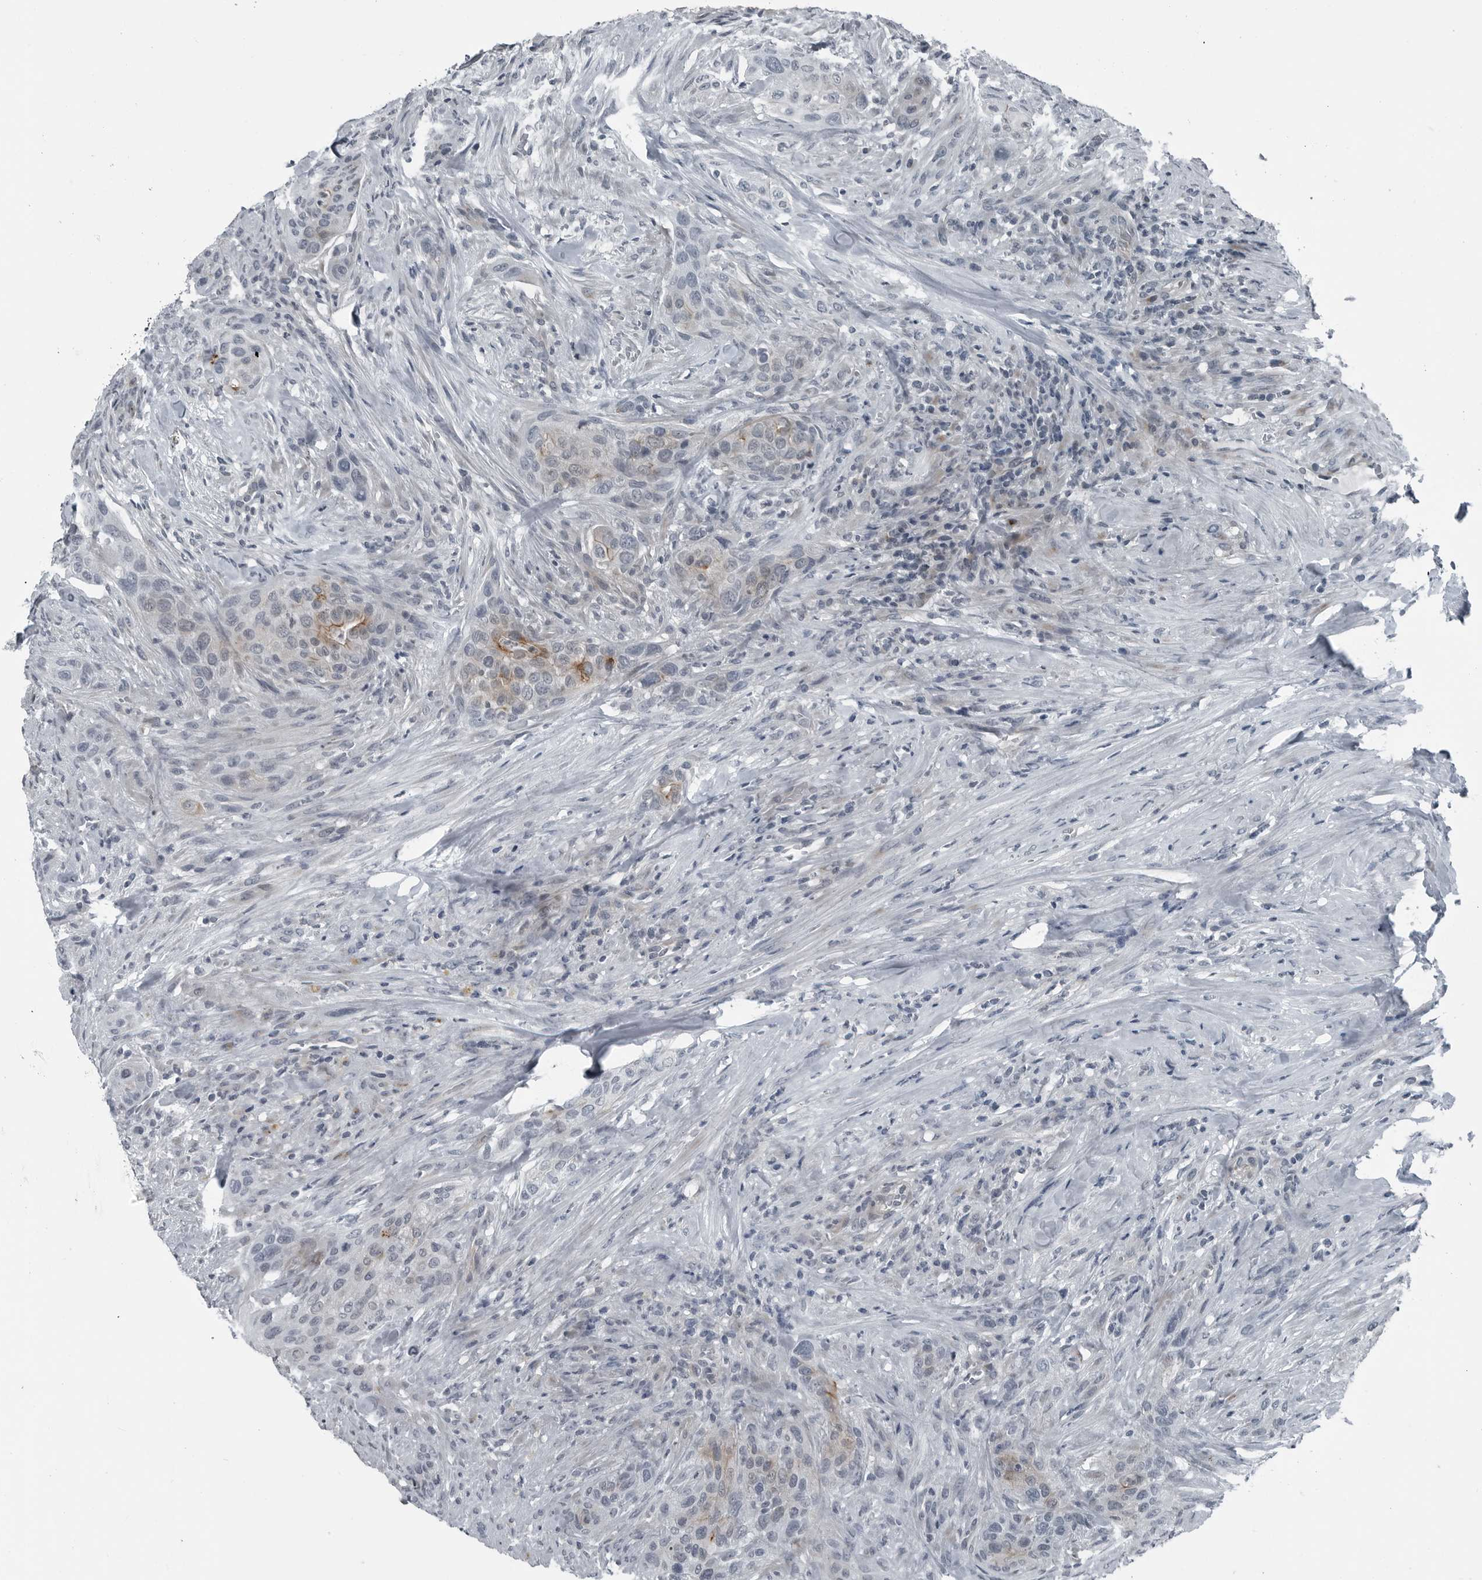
{"staining": {"intensity": "moderate", "quantity": "<25%", "location": "cytoplasmic/membranous"}, "tissue": "urothelial cancer", "cell_type": "Tumor cells", "image_type": "cancer", "snomed": [{"axis": "morphology", "description": "Urothelial carcinoma, High grade"}, {"axis": "topography", "description": "Urinary bladder"}], "caption": "Human urothelial carcinoma (high-grade) stained with a protein marker exhibits moderate staining in tumor cells.", "gene": "GAK", "patient": {"sex": "male", "age": 35}}